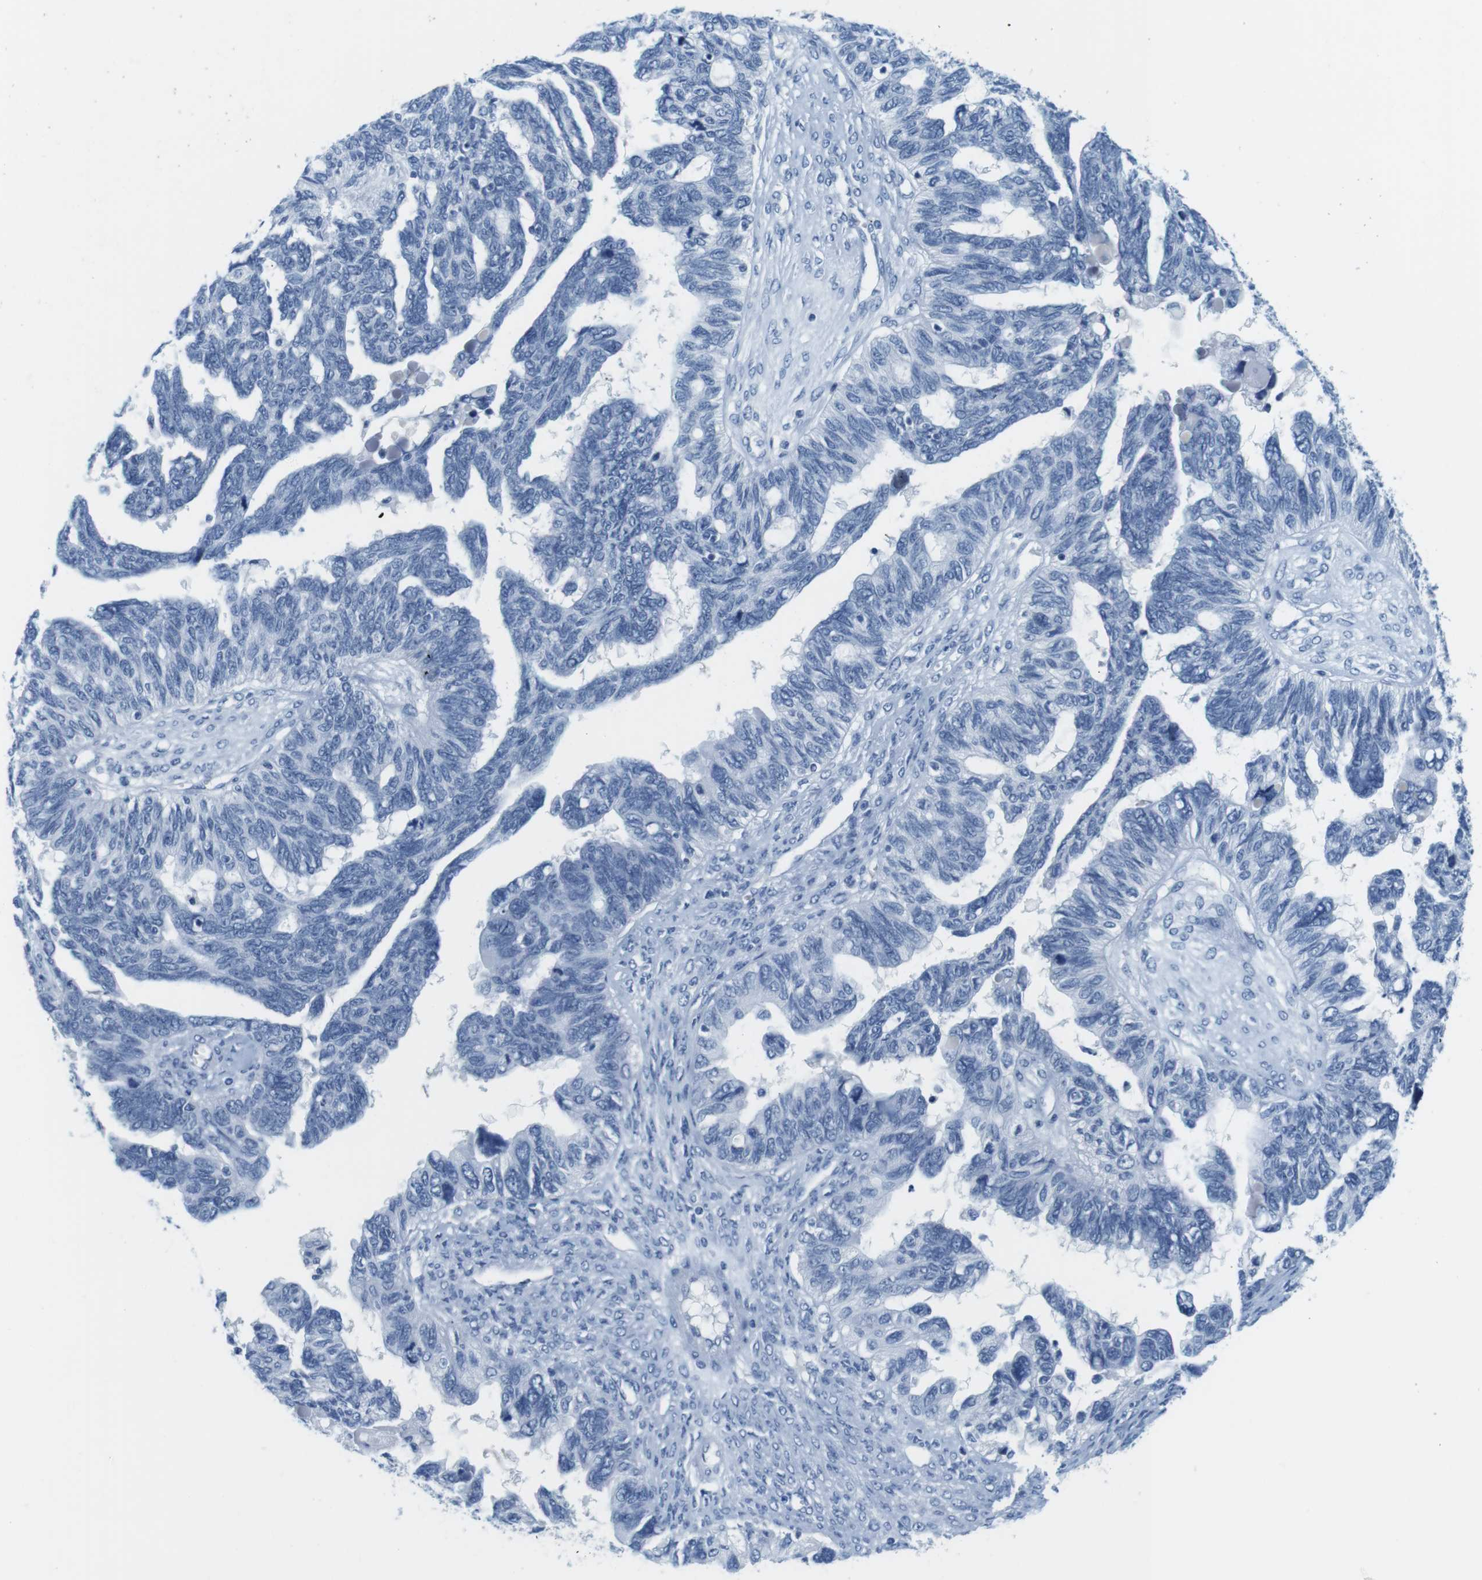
{"staining": {"intensity": "negative", "quantity": "none", "location": "none"}, "tissue": "ovarian cancer", "cell_type": "Tumor cells", "image_type": "cancer", "snomed": [{"axis": "morphology", "description": "Cystadenocarcinoma, serous, NOS"}, {"axis": "topography", "description": "Ovary"}], "caption": "This histopathology image is of serous cystadenocarcinoma (ovarian) stained with immunohistochemistry to label a protein in brown with the nuclei are counter-stained blue. There is no staining in tumor cells.", "gene": "CYP2C9", "patient": {"sex": "female", "age": 79}}